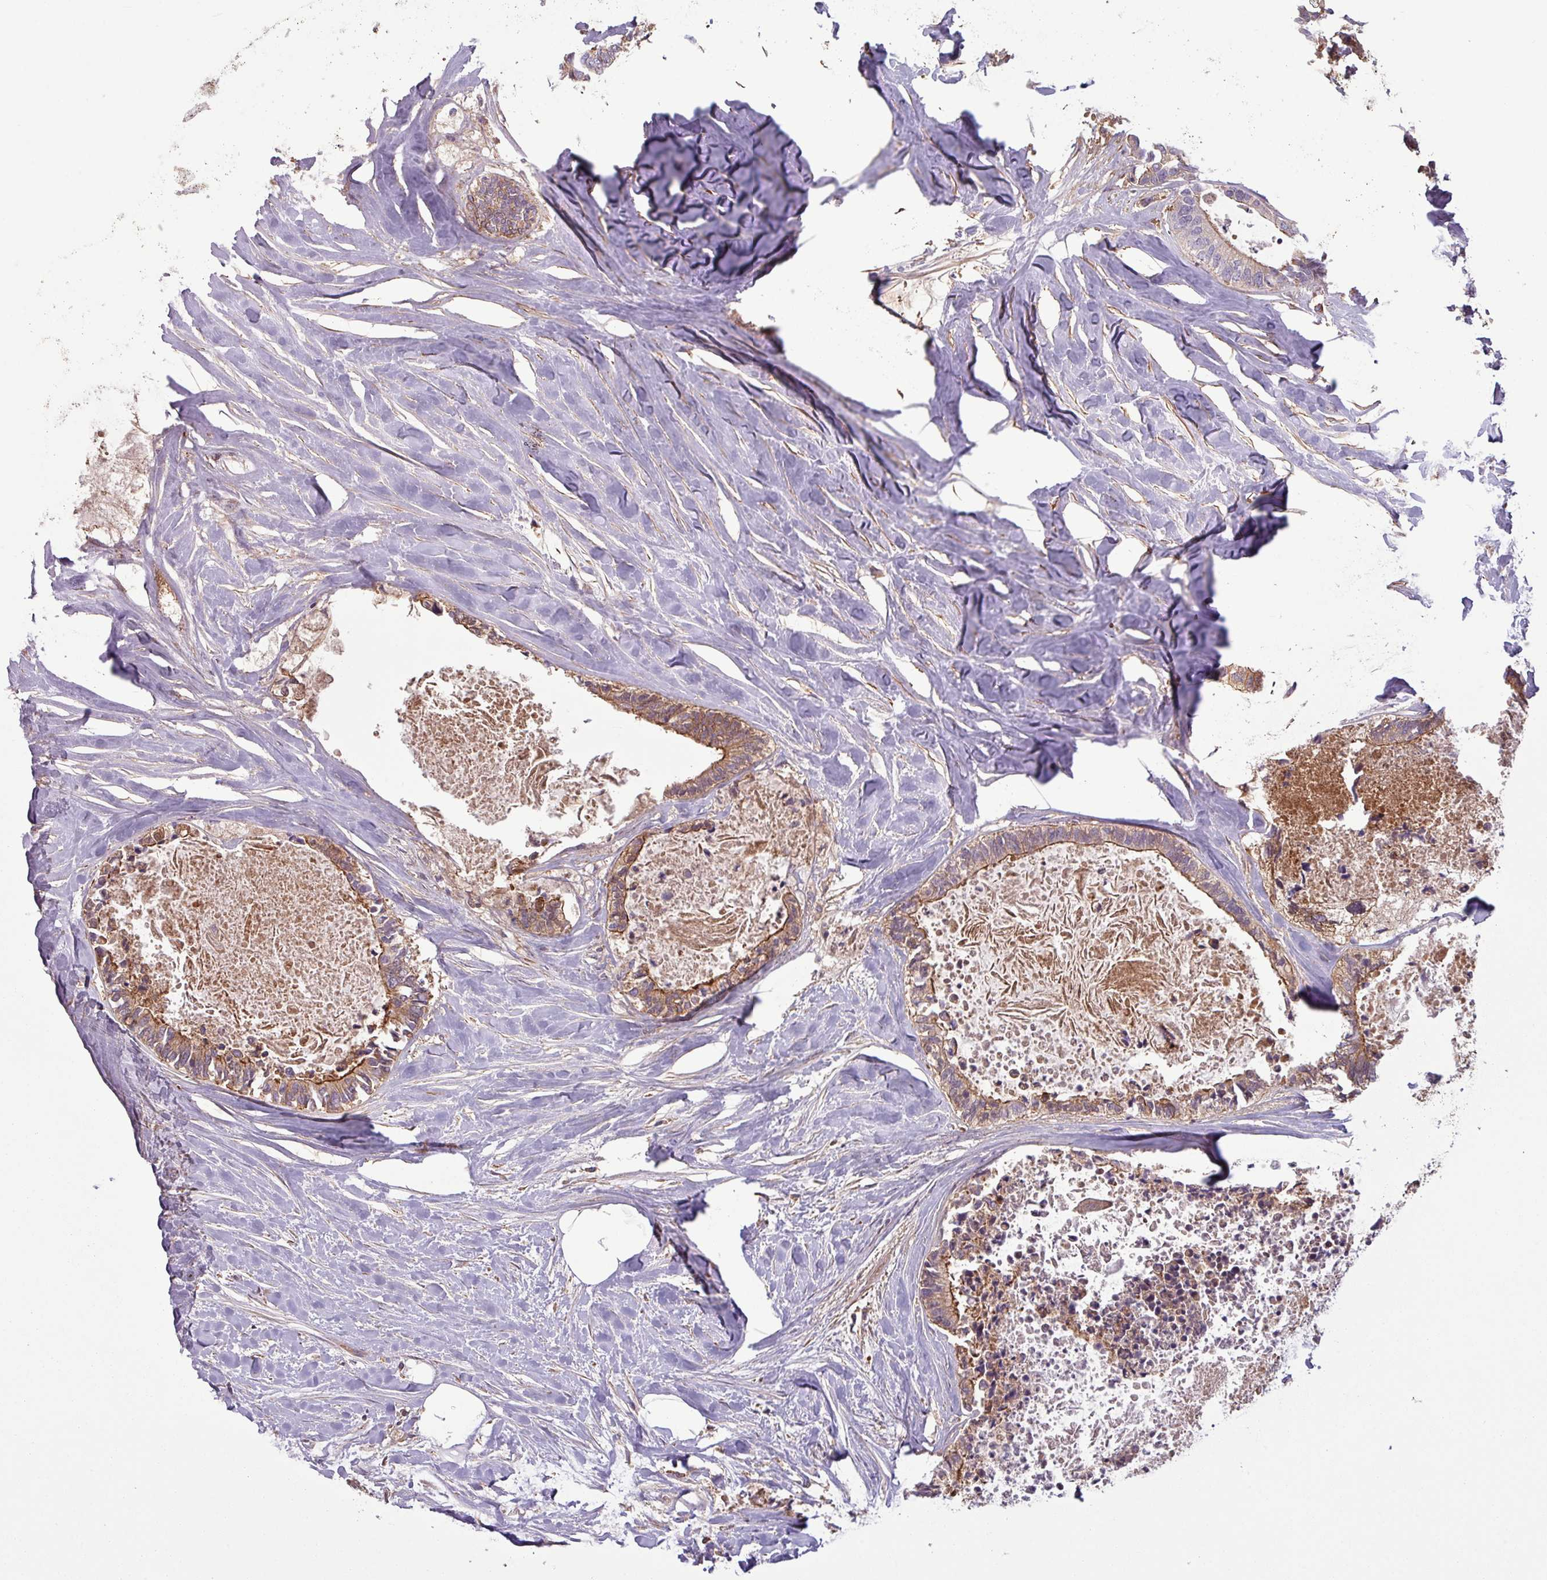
{"staining": {"intensity": "moderate", "quantity": "25%-75%", "location": "cytoplasmic/membranous"}, "tissue": "colorectal cancer", "cell_type": "Tumor cells", "image_type": "cancer", "snomed": [{"axis": "morphology", "description": "Adenocarcinoma, NOS"}, {"axis": "topography", "description": "Colon"}, {"axis": "topography", "description": "Rectum"}], "caption": "IHC image of colorectal cancer stained for a protein (brown), which demonstrates medium levels of moderate cytoplasmic/membranous positivity in approximately 25%-75% of tumor cells.", "gene": "C4B", "patient": {"sex": "male", "age": 57}}